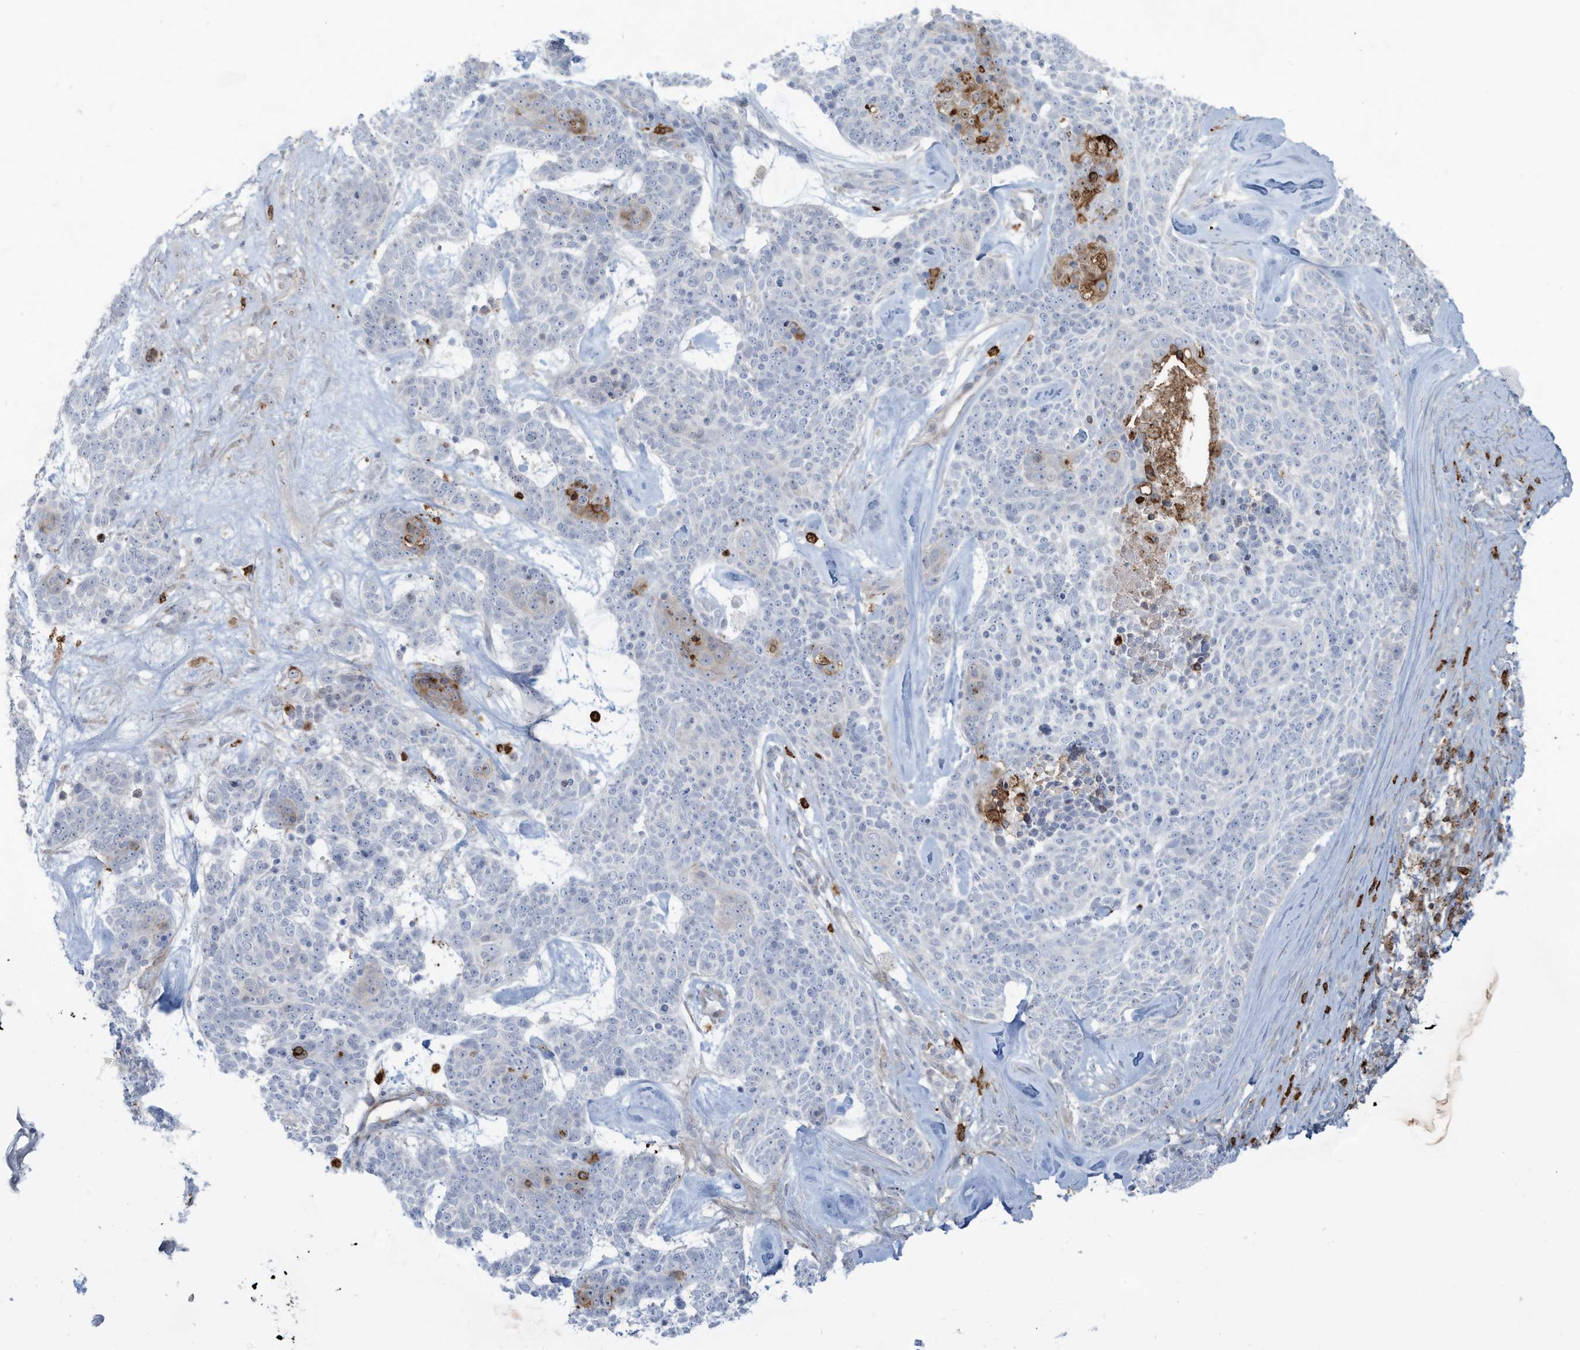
{"staining": {"intensity": "negative", "quantity": "none", "location": "none"}, "tissue": "skin cancer", "cell_type": "Tumor cells", "image_type": "cancer", "snomed": [{"axis": "morphology", "description": "Basal cell carcinoma"}, {"axis": "topography", "description": "Skin"}], "caption": "Immunohistochemical staining of human basal cell carcinoma (skin) reveals no significant expression in tumor cells. (DAB IHC visualized using brightfield microscopy, high magnification).", "gene": "NOTO", "patient": {"sex": "female", "age": 81}}